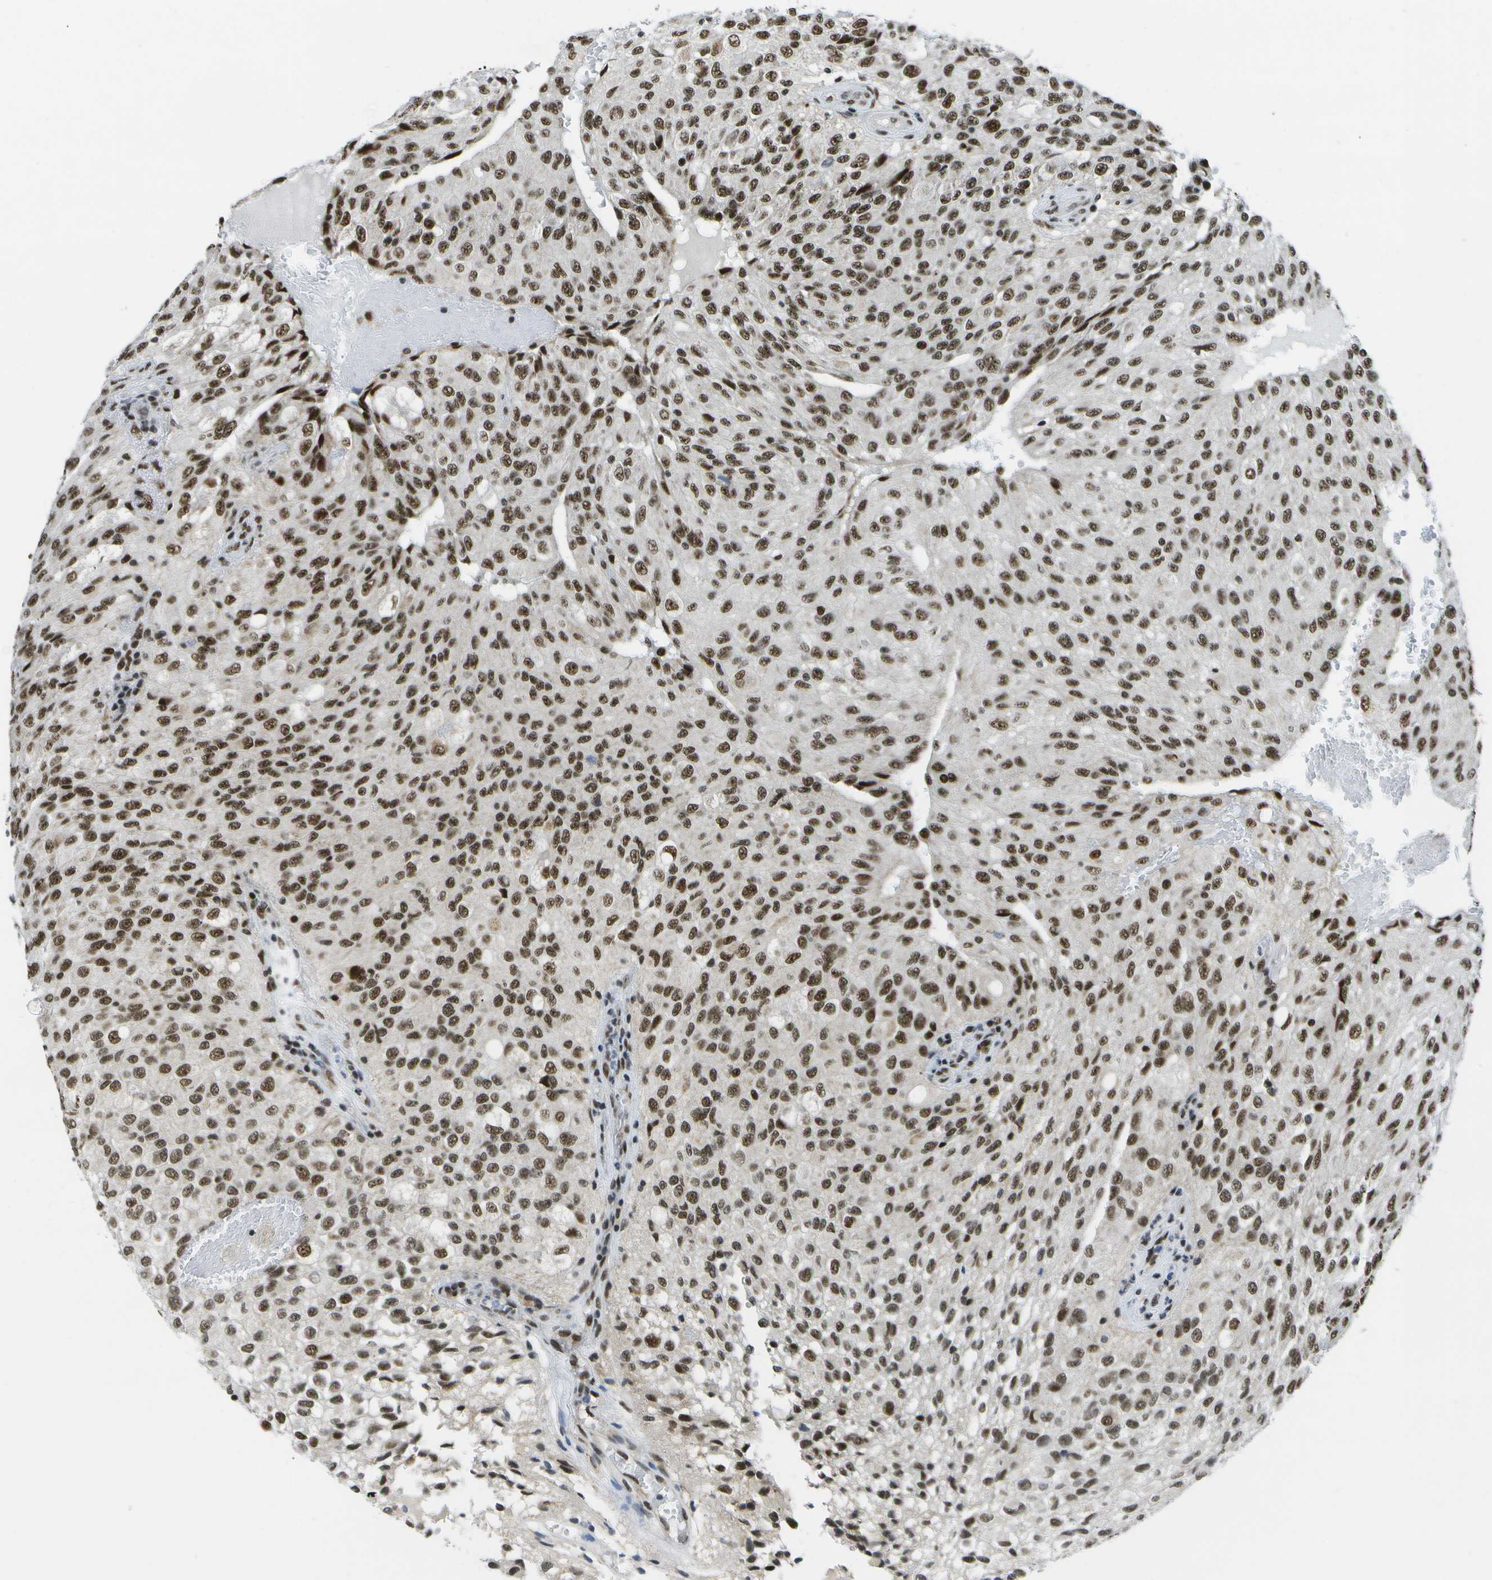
{"staining": {"intensity": "moderate", "quantity": ">75%", "location": "nuclear"}, "tissue": "glioma", "cell_type": "Tumor cells", "image_type": "cancer", "snomed": [{"axis": "morphology", "description": "Glioma, malignant, High grade"}, {"axis": "topography", "description": "Brain"}], "caption": "The image exhibits immunohistochemical staining of glioma. There is moderate nuclear positivity is identified in about >75% of tumor cells.", "gene": "NSRP1", "patient": {"sex": "male", "age": 32}}